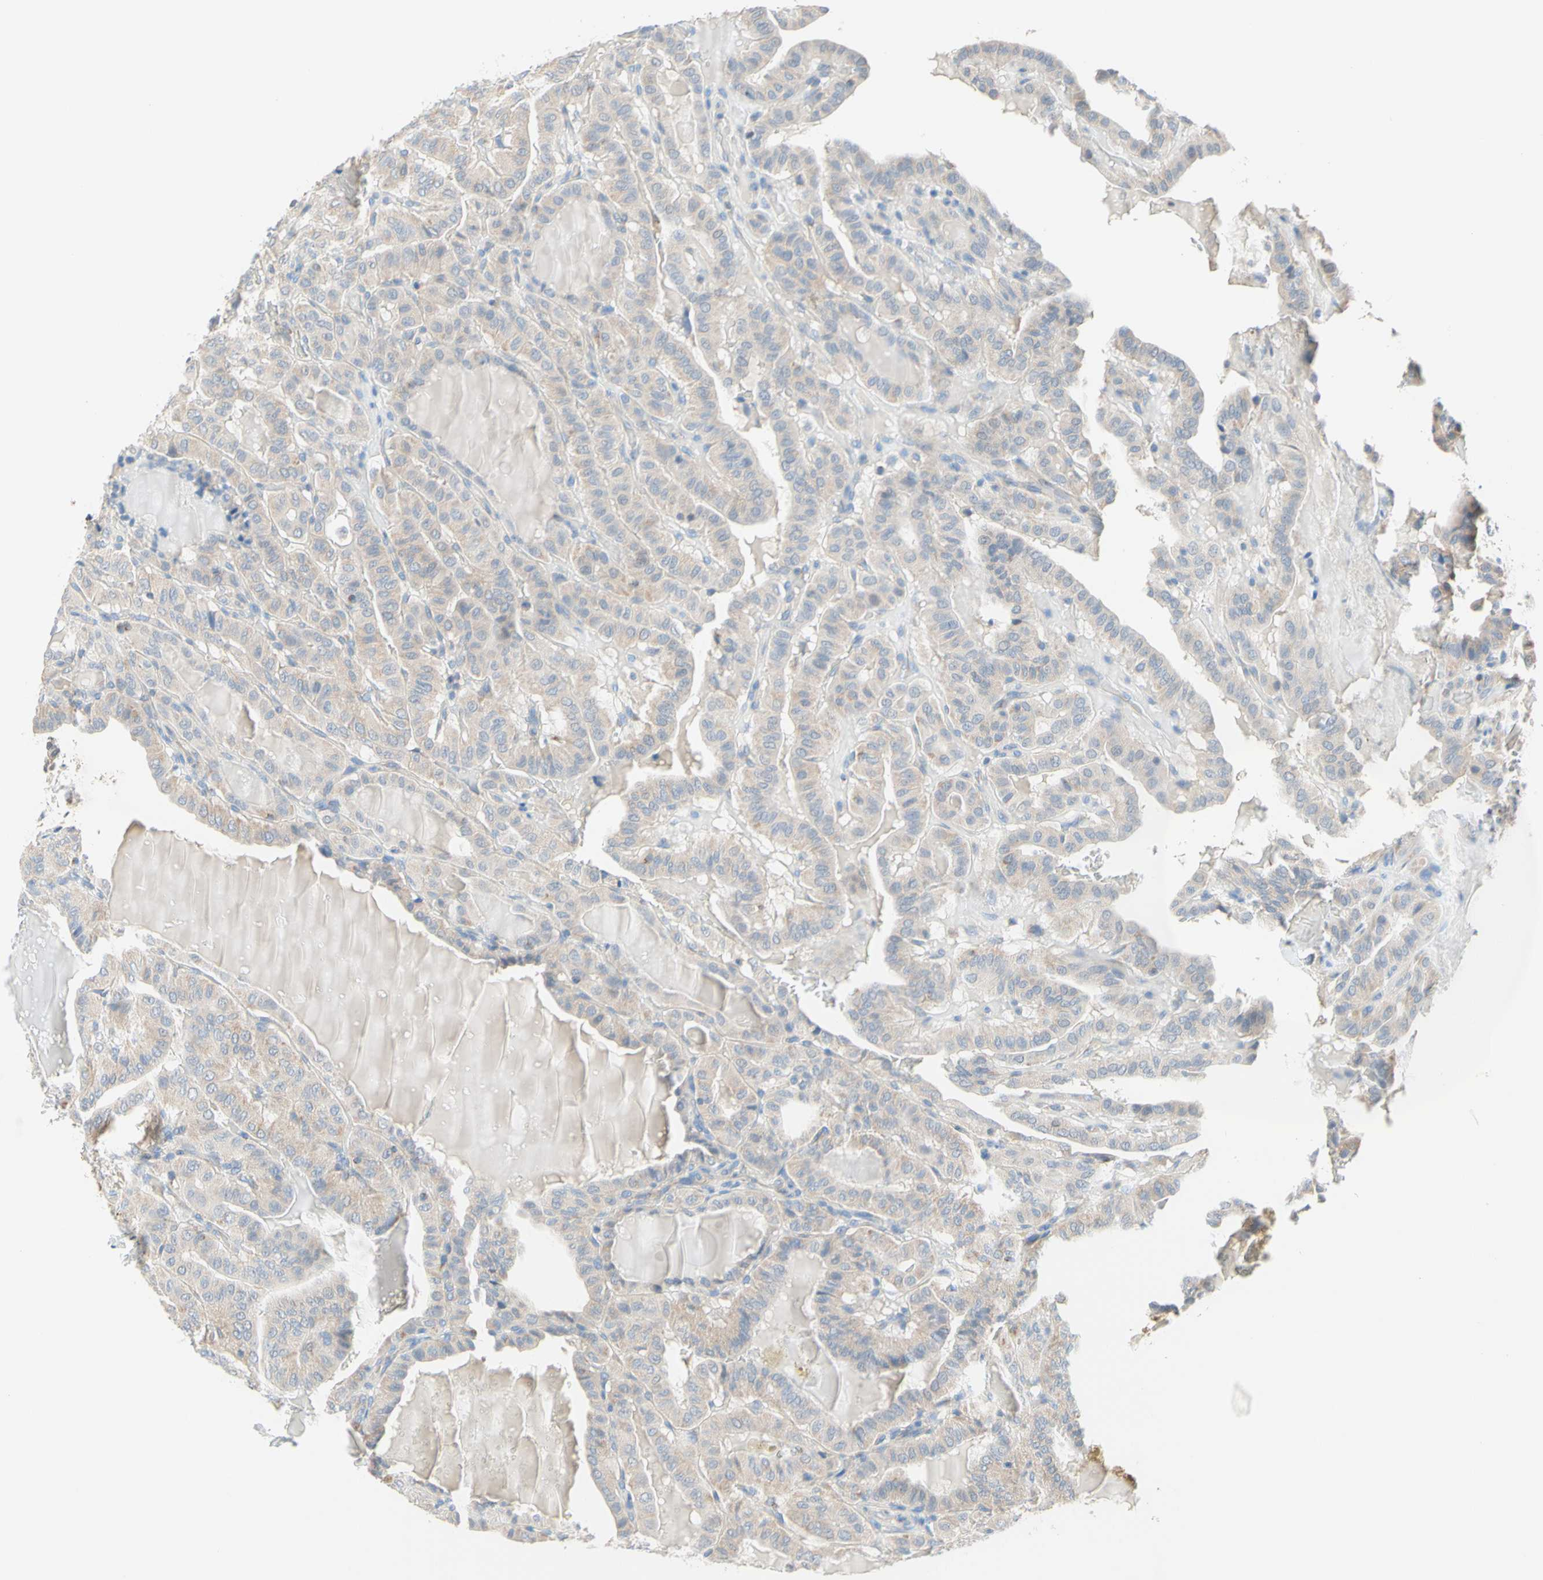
{"staining": {"intensity": "weak", "quantity": ">75%", "location": "cytoplasmic/membranous"}, "tissue": "thyroid cancer", "cell_type": "Tumor cells", "image_type": "cancer", "snomed": [{"axis": "morphology", "description": "Papillary adenocarcinoma, NOS"}, {"axis": "topography", "description": "Thyroid gland"}], "caption": "A low amount of weak cytoplasmic/membranous staining is appreciated in about >75% of tumor cells in thyroid cancer (papillary adenocarcinoma) tissue. The staining was performed using DAB to visualize the protein expression in brown, while the nuclei were stained in blue with hematoxylin (Magnification: 20x).", "gene": "MFF", "patient": {"sex": "male", "age": 77}}